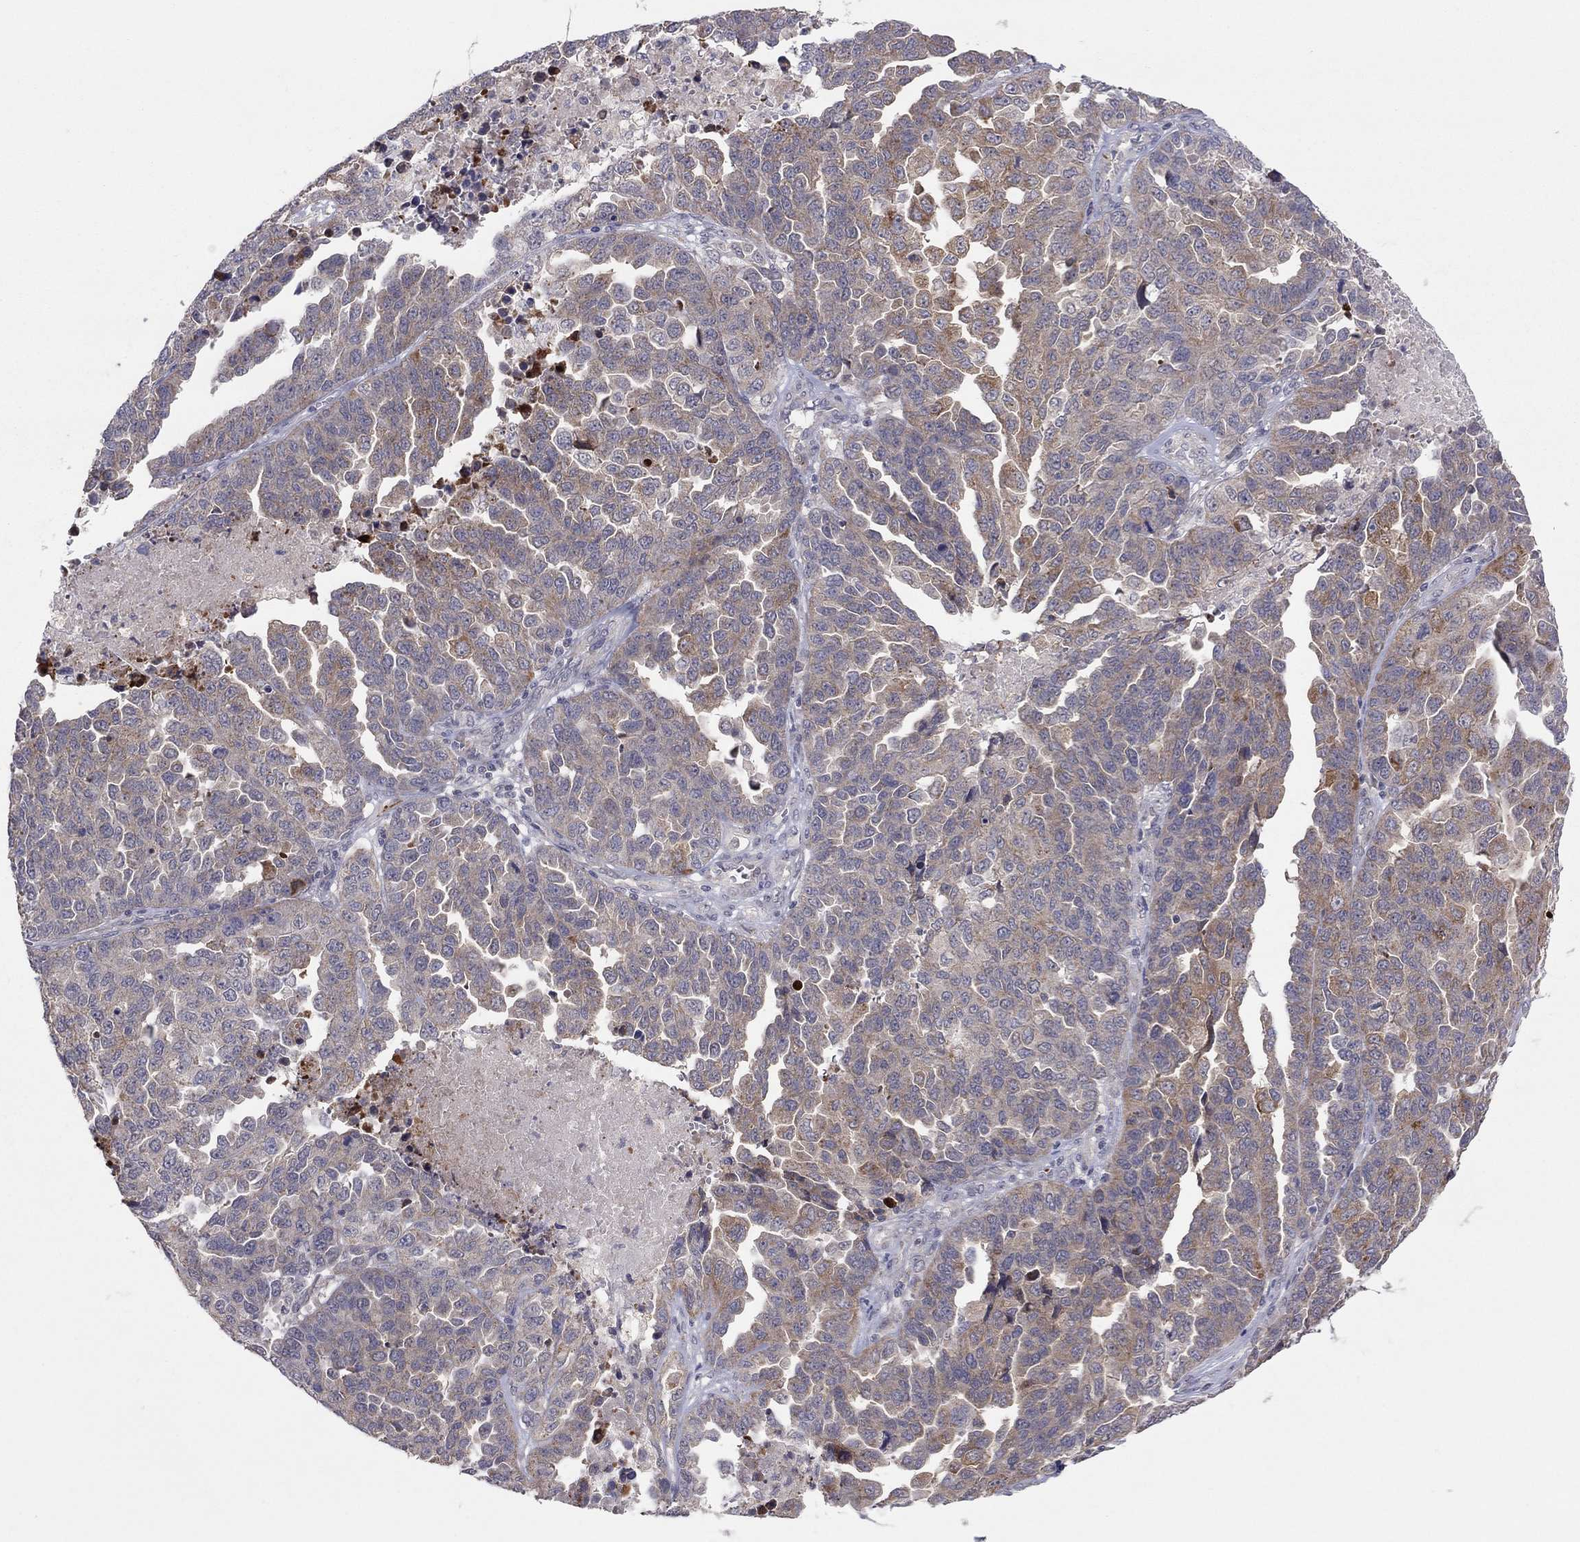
{"staining": {"intensity": "moderate", "quantity": "<25%", "location": "cytoplasmic/membranous"}, "tissue": "ovarian cancer", "cell_type": "Tumor cells", "image_type": "cancer", "snomed": [{"axis": "morphology", "description": "Cystadenocarcinoma, serous, NOS"}, {"axis": "topography", "description": "Ovary"}], "caption": "Ovarian cancer stained with a protein marker shows moderate staining in tumor cells.", "gene": "CRACDL", "patient": {"sex": "female", "age": 87}}